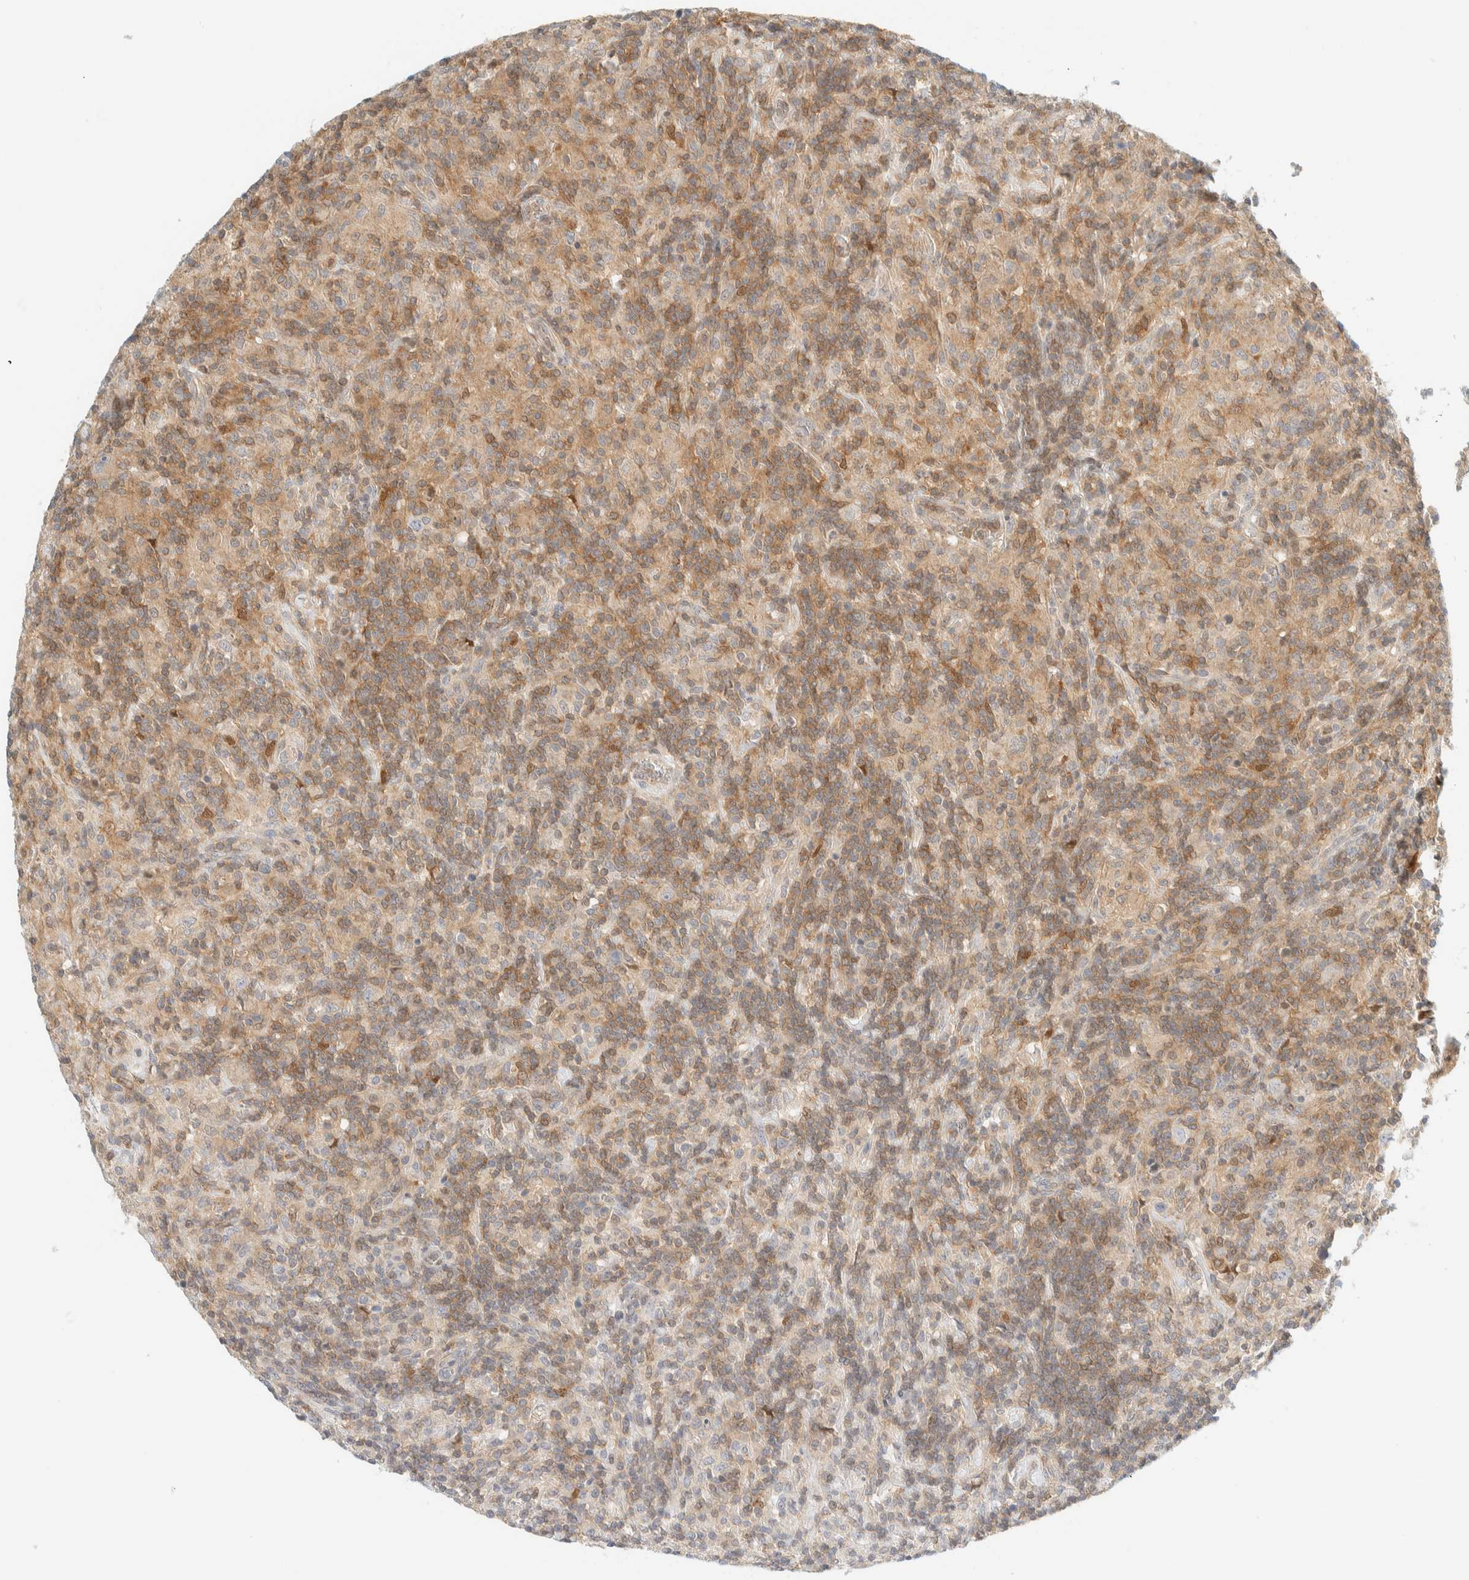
{"staining": {"intensity": "weak", "quantity": "<25%", "location": "cytoplasmic/membranous"}, "tissue": "lymphoma", "cell_type": "Tumor cells", "image_type": "cancer", "snomed": [{"axis": "morphology", "description": "Hodgkin's disease, NOS"}, {"axis": "topography", "description": "Lymph node"}], "caption": "Human lymphoma stained for a protein using IHC exhibits no expression in tumor cells.", "gene": "PCYT2", "patient": {"sex": "male", "age": 70}}